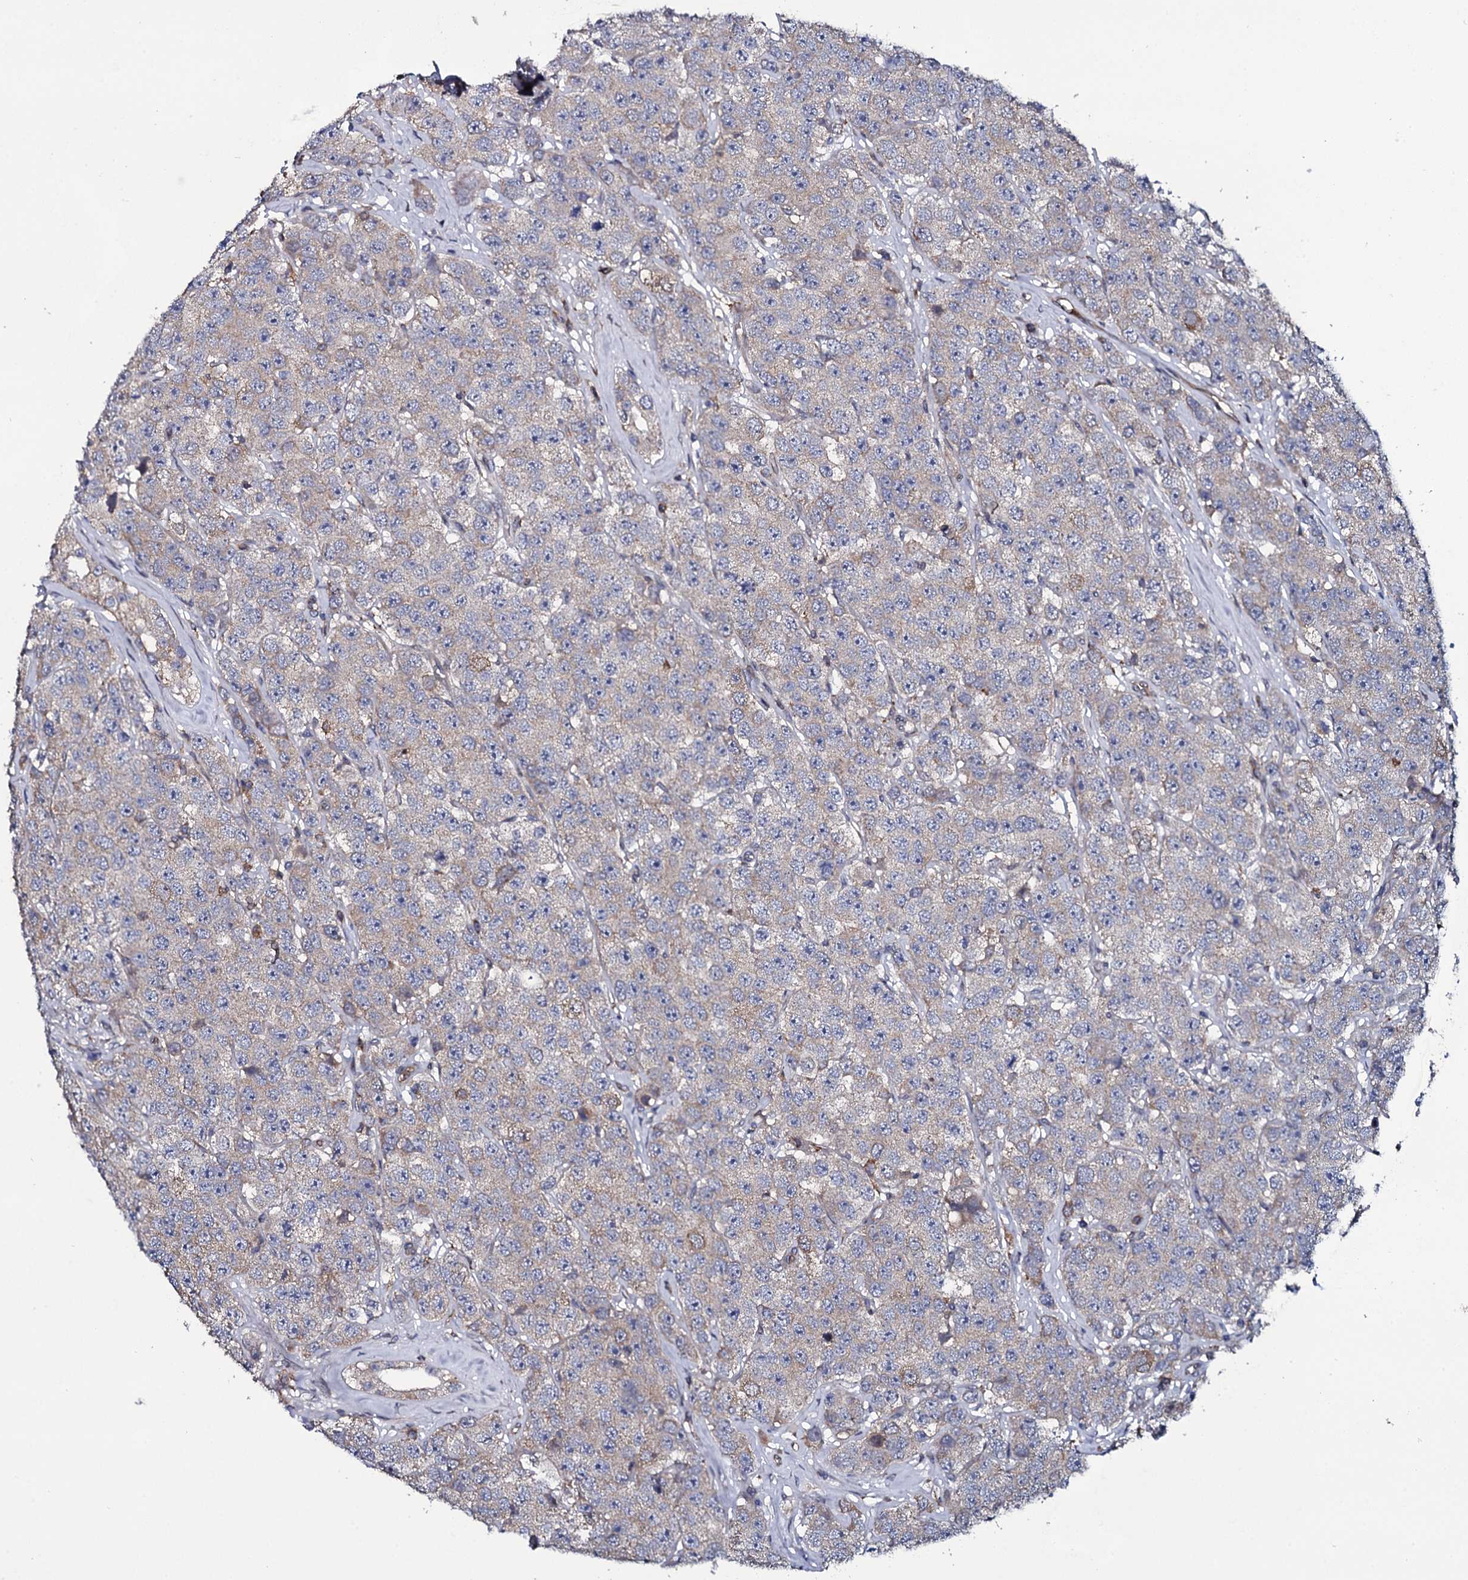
{"staining": {"intensity": "weak", "quantity": "<25%", "location": "cytoplasmic/membranous"}, "tissue": "testis cancer", "cell_type": "Tumor cells", "image_type": "cancer", "snomed": [{"axis": "morphology", "description": "Seminoma, NOS"}, {"axis": "topography", "description": "Testis"}], "caption": "Tumor cells show no significant expression in testis cancer.", "gene": "TTC23", "patient": {"sex": "male", "age": 28}}